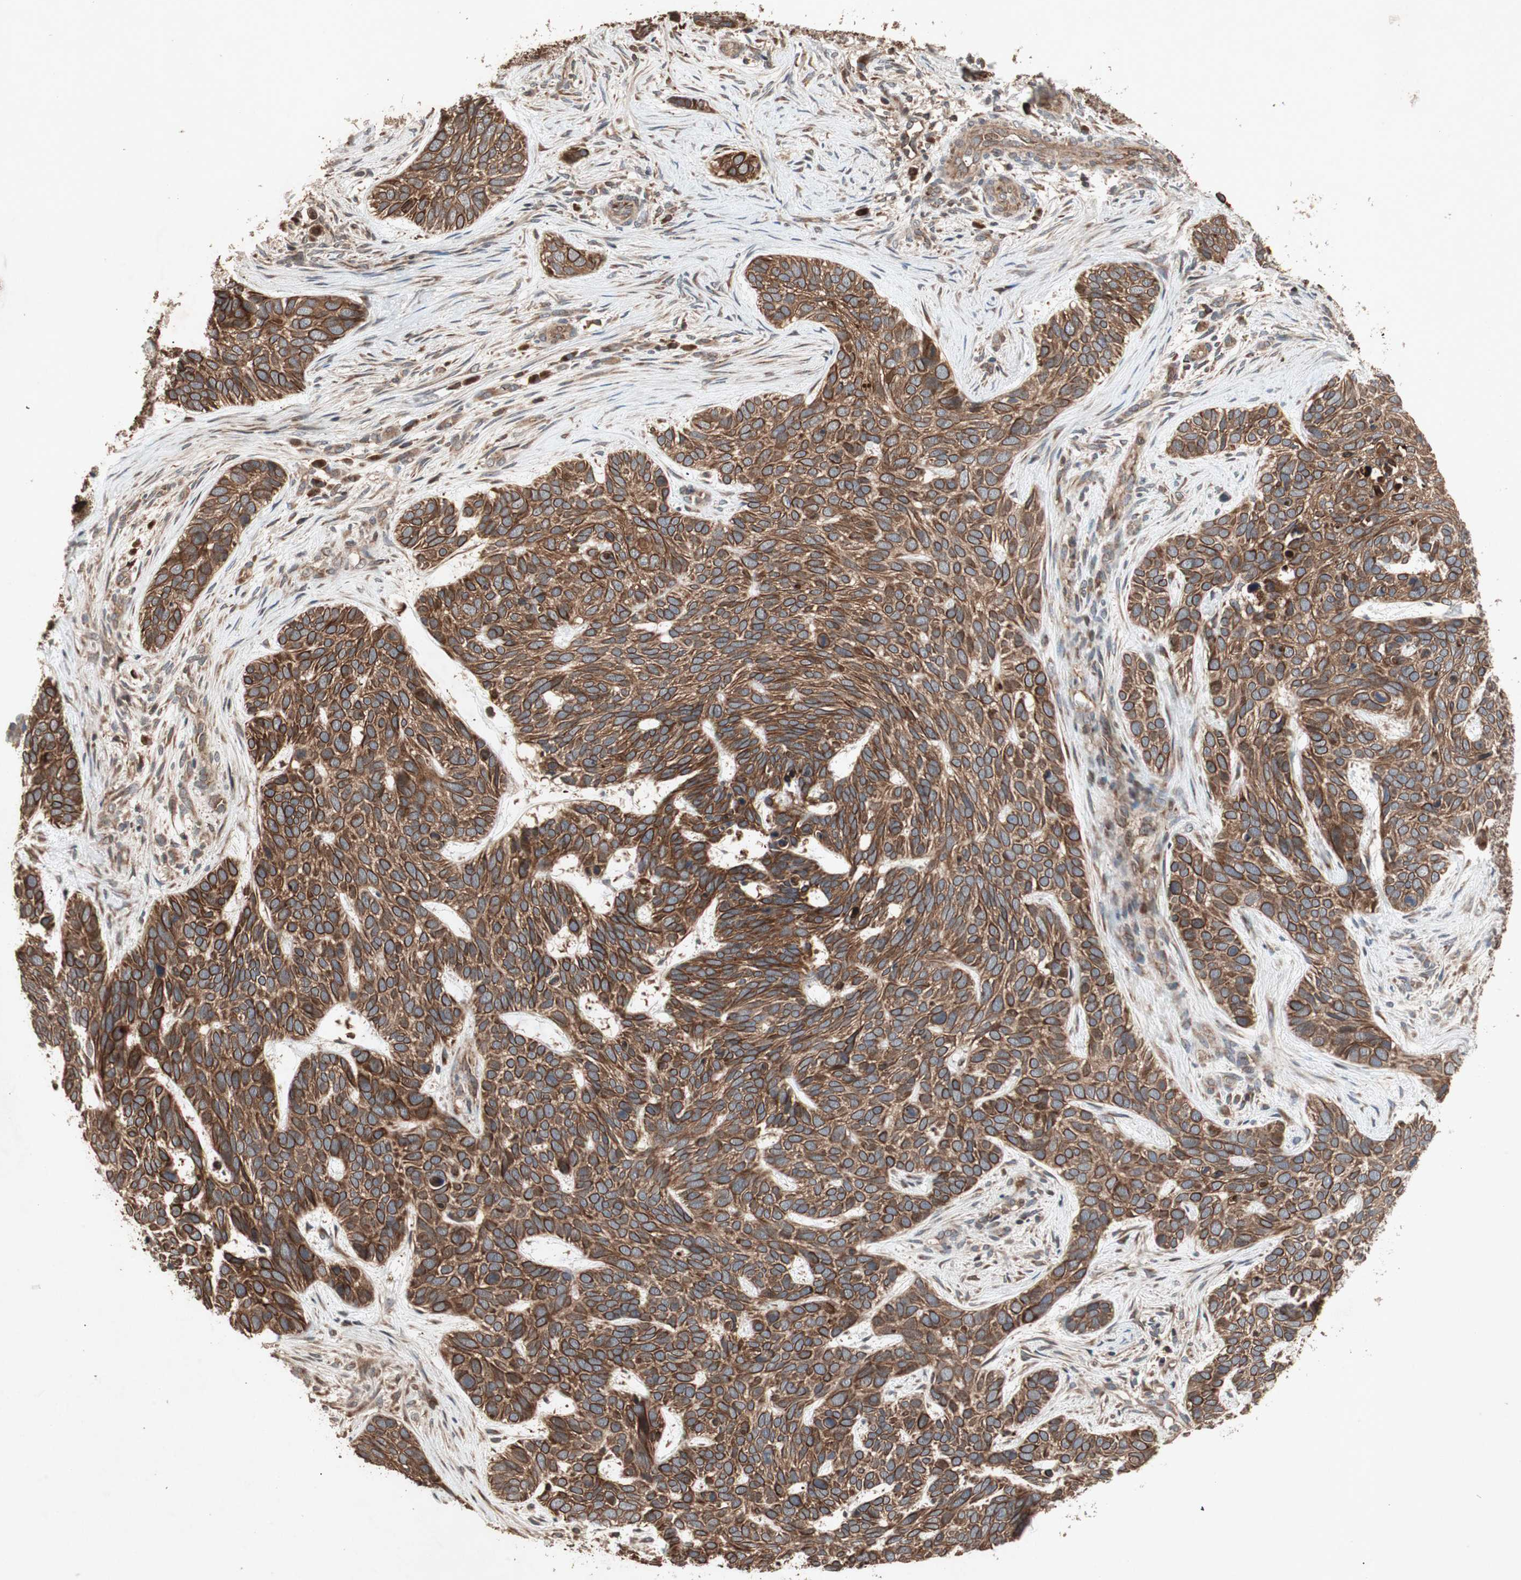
{"staining": {"intensity": "strong", "quantity": ">75%", "location": "cytoplasmic/membranous"}, "tissue": "skin cancer", "cell_type": "Tumor cells", "image_type": "cancer", "snomed": [{"axis": "morphology", "description": "Basal cell carcinoma"}, {"axis": "topography", "description": "Skin"}], "caption": "Skin basal cell carcinoma stained for a protein displays strong cytoplasmic/membranous positivity in tumor cells.", "gene": "RAB1A", "patient": {"sex": "male", "age": 87}}